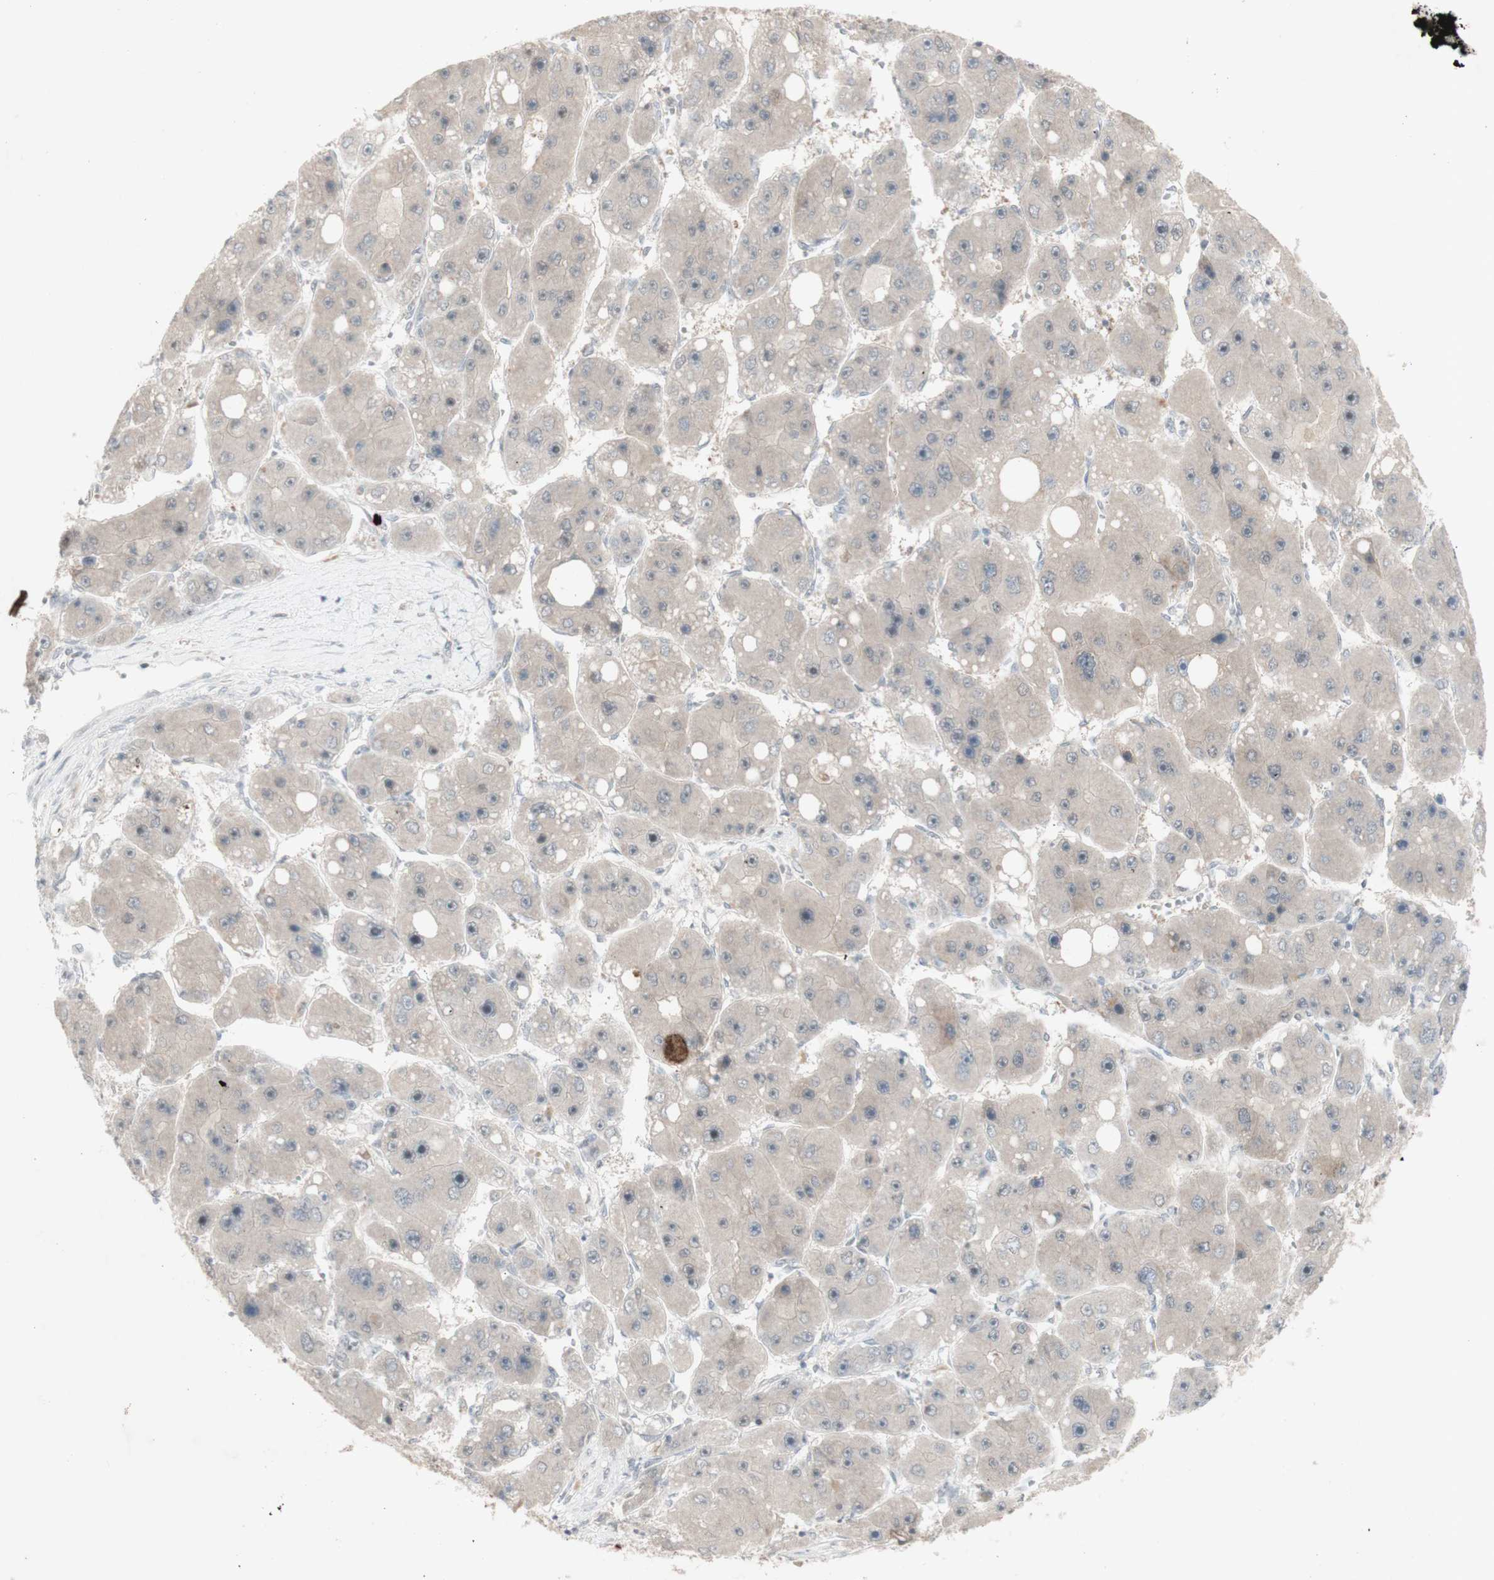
{"staining": {"intensity": "negative", "quantity": "none", "location": "none"}, "tissue": "liver cancer", "cell_type": "Tumor cells", "image_type": "cancer", "snomed": [{"axis": "morphology", "description": "Carcinoma, Hepatocellular, NOS"}, {"axis": "topography", "description": "Liver"}], "caption": "This is an immunohistochemistry micrograph of hepatocellular carcinoma (liver). There is no positivity in tumor cells.", "gene": "C1orf116", "patient": {"sex": "female", "age": 61}}